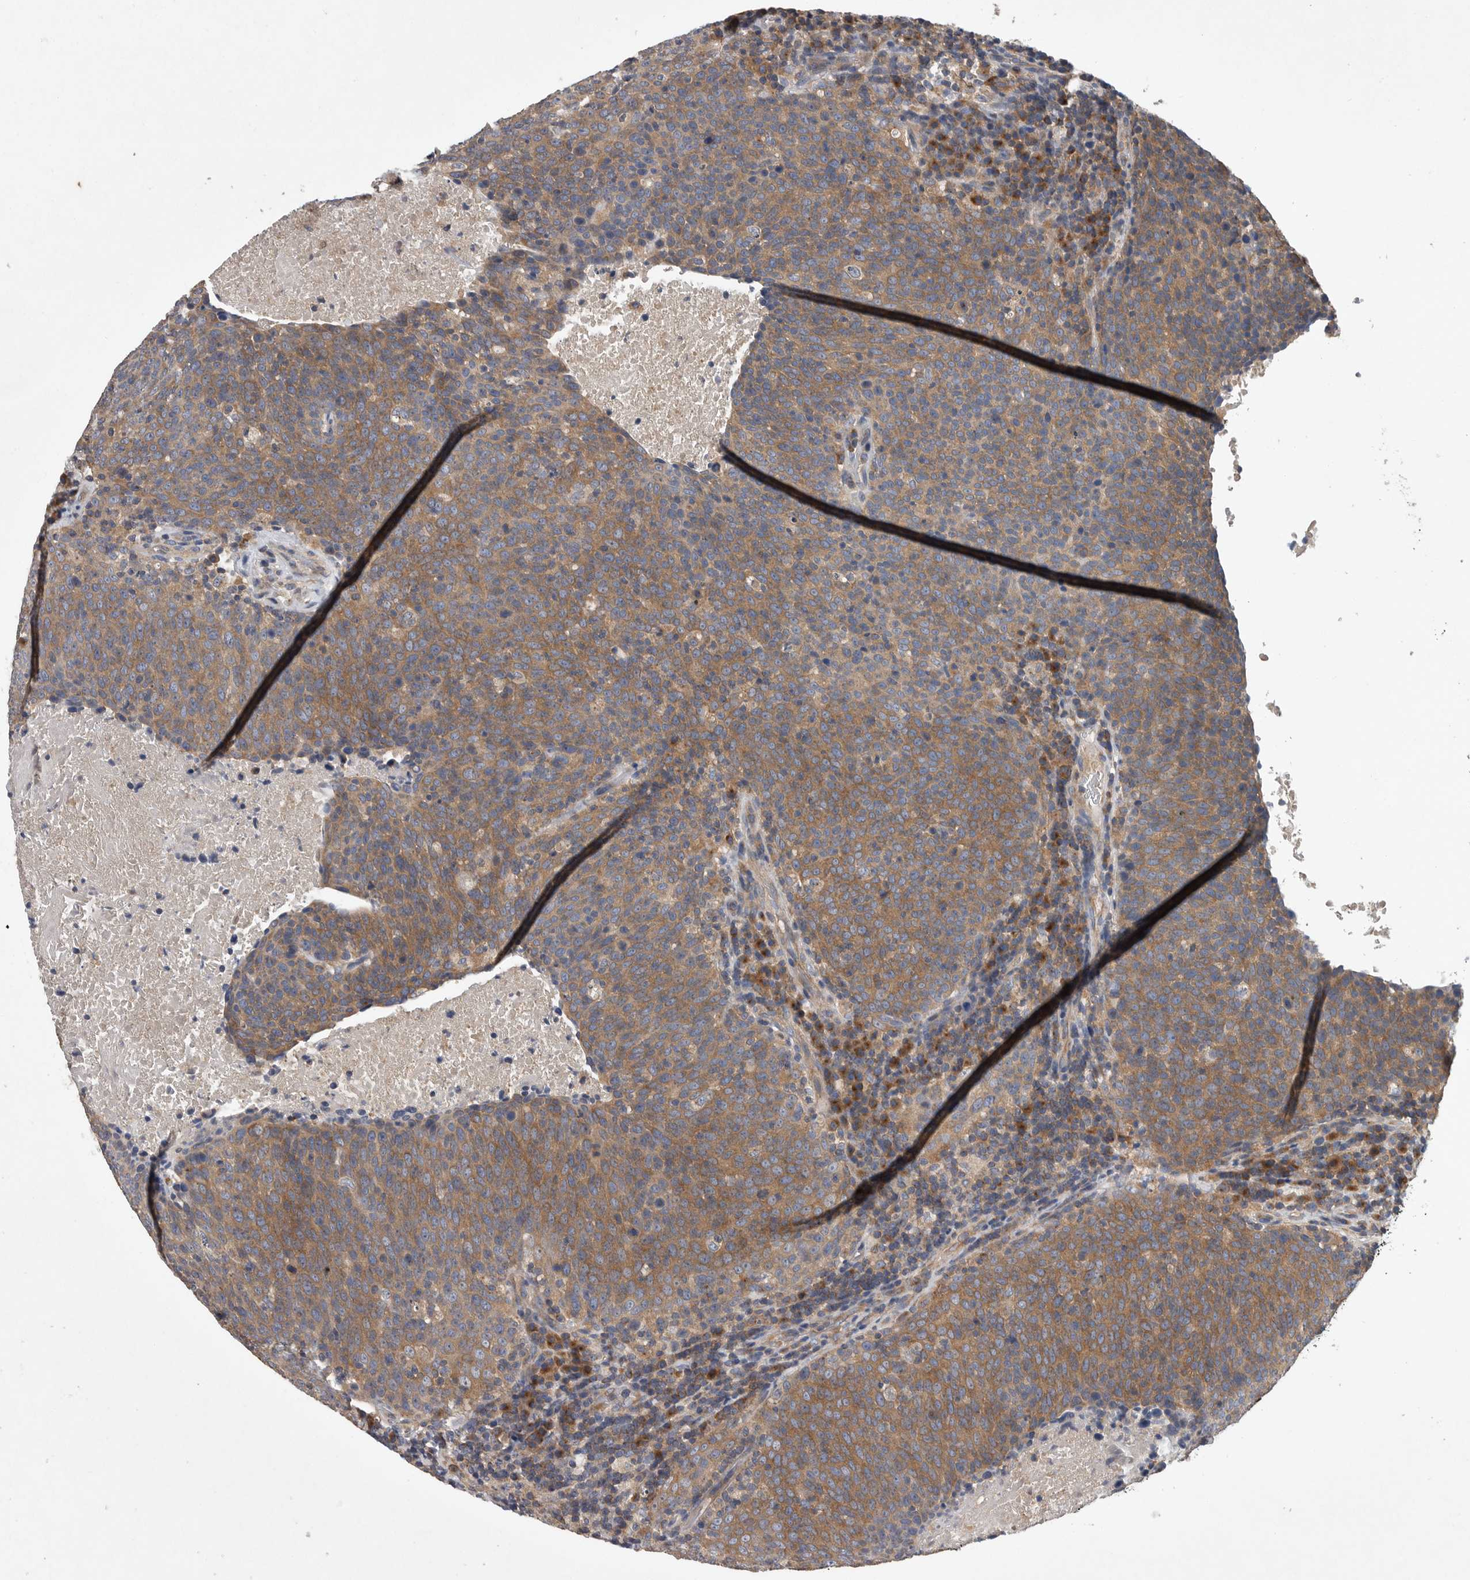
{"staining": {"intensity": "moderate", "quantity": ">75%", "location": "cytoplasmic/membranous"}, "tissue": "head and neck cancer", "cell_type": "Tumor cells", "image_type": "cancer", "snomed": [{"axis": "morphology", "description": "Squamous cell carcinoma, NOS"}, {"axis": "morphology", "description": "Squamous cell carcinoma, metastatic, NOS"}, {"axis": "topography", "description": "Lymph node"}, {"axis": "topography", "description": "Head-Neck"}], "caption": "Moderate cytoplasmic/membranous expression is identified in approximately >75% of tumor cells in metastatic squamous cell carcinoma (head and neck). (Stains: DAB (3,3'-diaminobenzidine) in brown, nuclei in blue, Microscopy: brightfield microscopy at high magnification).", "gene": "OXR1", "patient": {"sex": "male", "age": 62}}